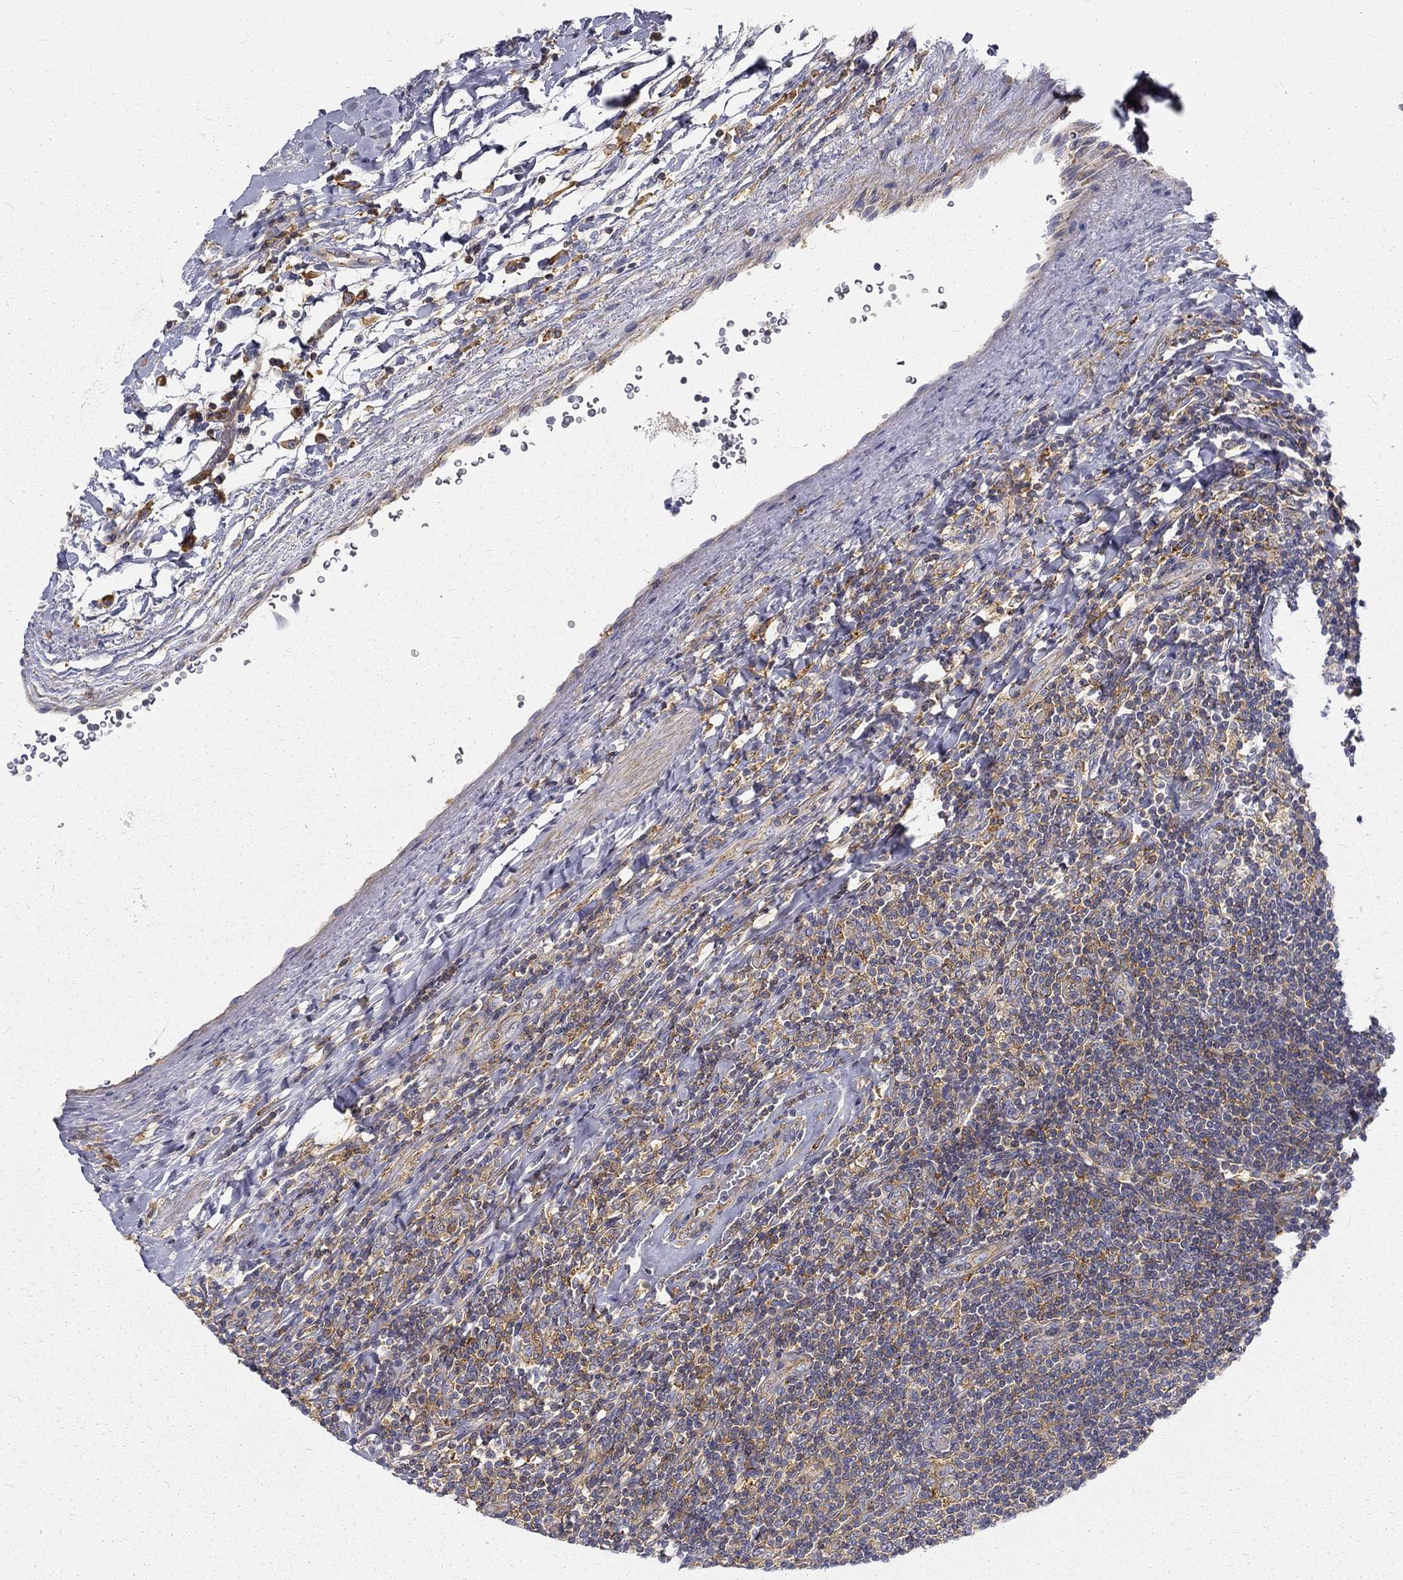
{"staining": {"intensity": "negative", "quantity": "none", "location": "none"}, "tissue": "lymphoma", "cell_type": "Tumor cells", "image_type": "cancer", "snomed": [{"axis": "morphology", "description": "Hodgkin's disease, NOS"}, {"axis": "topography", "description": "Lymph node"}], "caption": "The image shows no staining of tumor cells in lymphoma.", "gene": "MTMR11", "patient": {"sex": "male", "age": 40}}